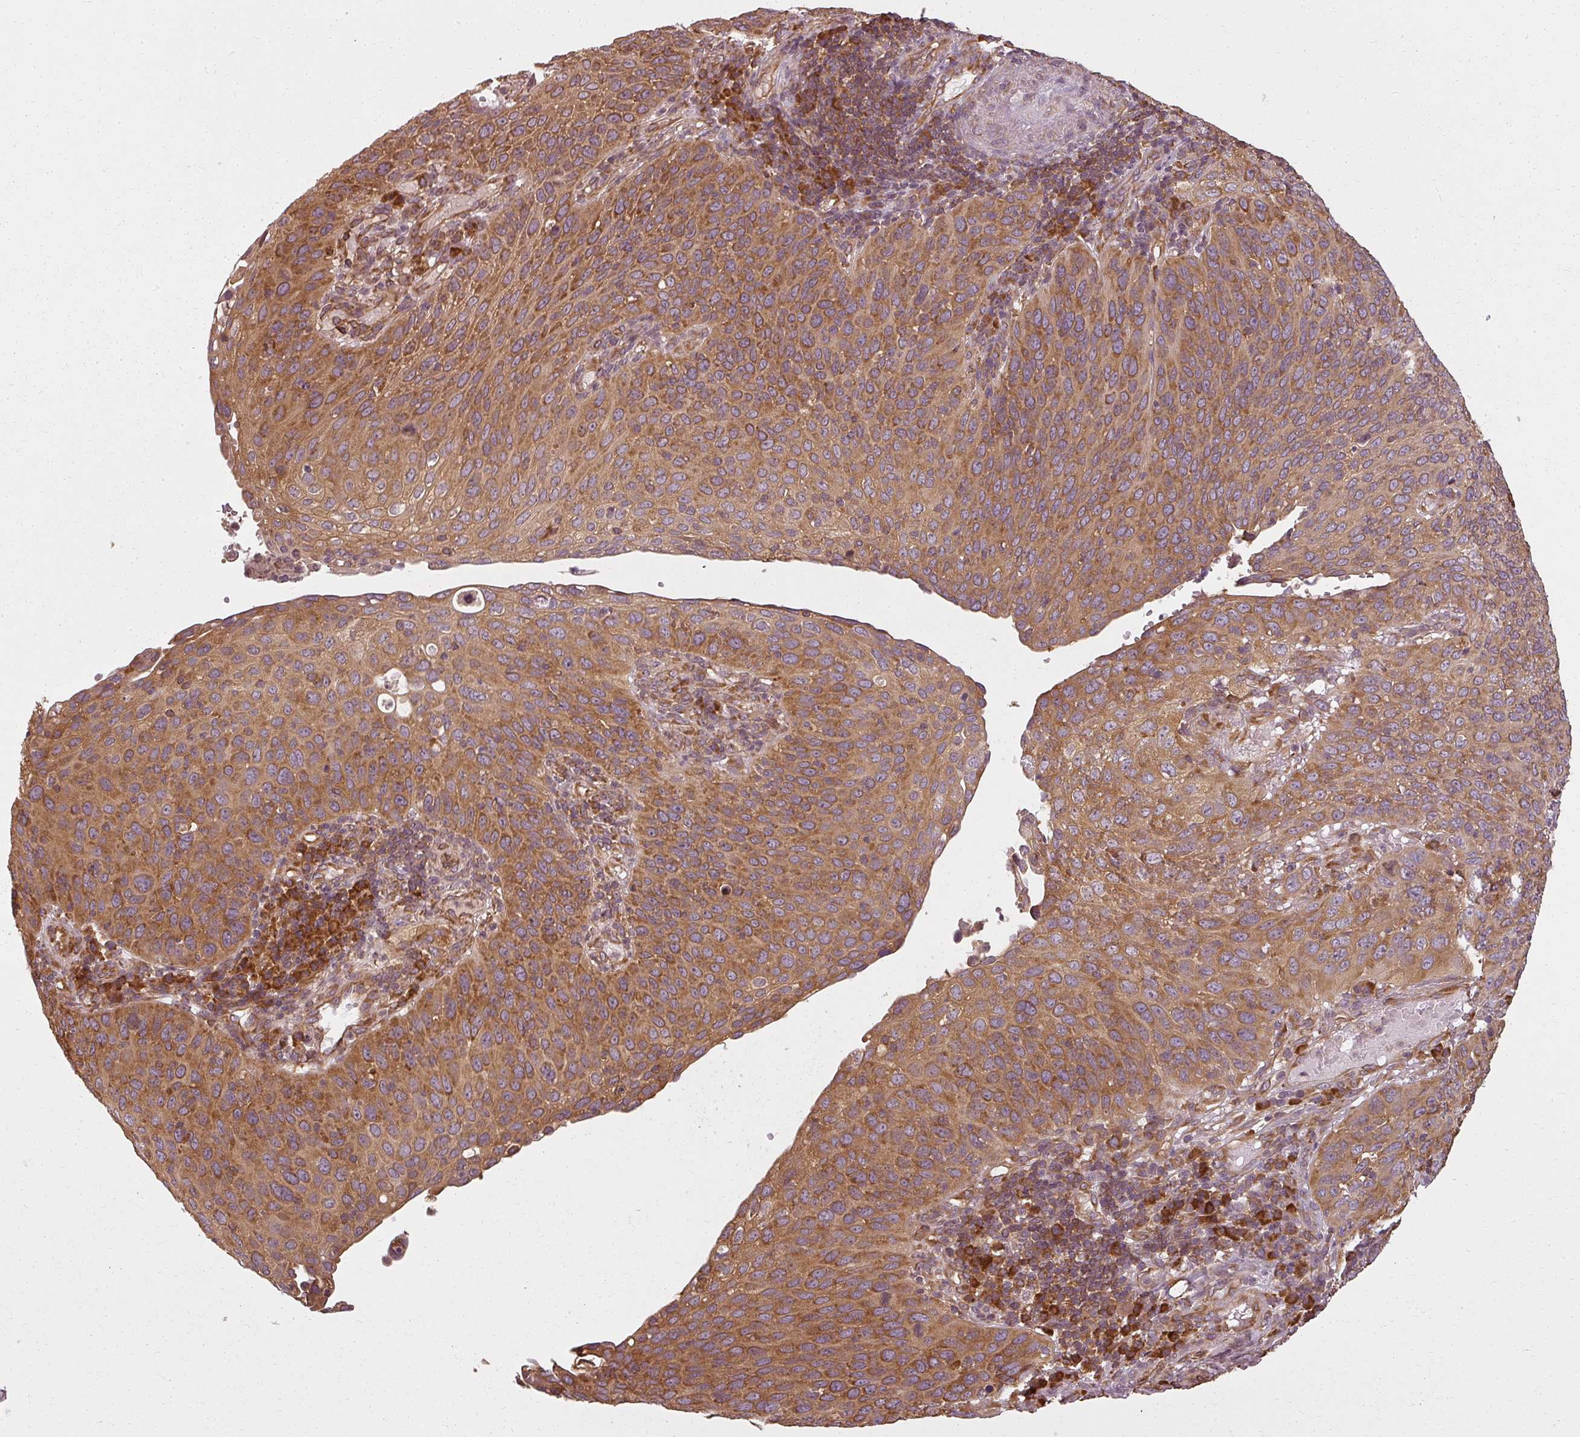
{"staining": {"intensity": "strong", "quantity": ">75%", "location": "cytoplasmic/membranous"}, "tissue": "cervical cancer", "cell_type": "Tumor cells", "image_type": "cancer", "snomed": [{"axis": "morphology", "description": "Squamous cell carcinoma, NOS"}, {"axis": "topography", "description": "Cervix"}], "caption": "This image shows immunohistochemistry (IHC) staining of human squamous cell carcinoma (cervical), with high strong cytoplasmic/membranous expression in about >75% of tumor cells.", "gene": "RPL24", "patient": {"sex": "female", "age": 36}}